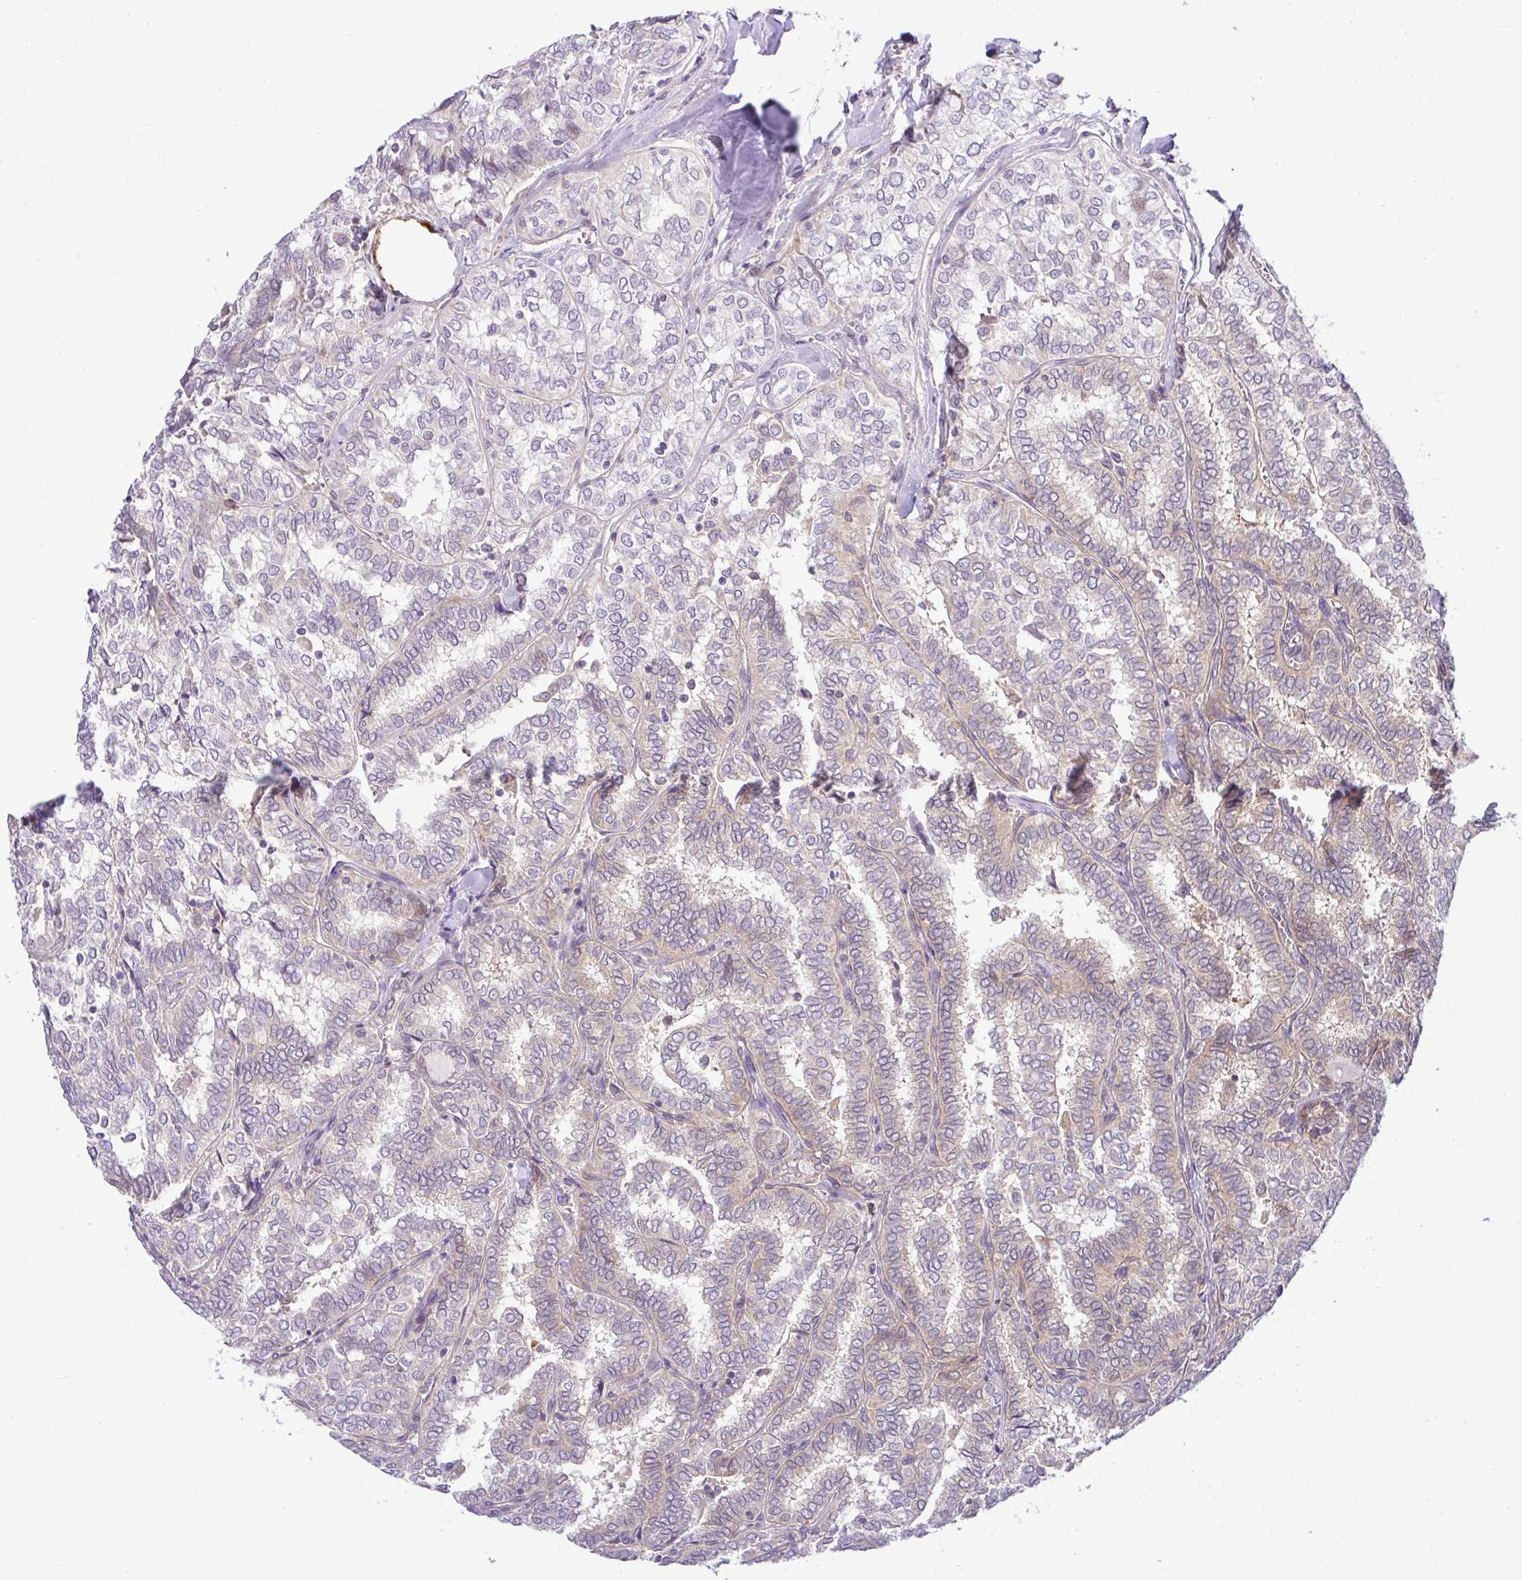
{"staining": {"intensity": "weak", "quantity": "25%-75%", "location": "cytoplasmic/membranous"}, "tissue": "thyroid cancer", "cell_type": "Tumor cells", "image_type": "cancer", "snomed": [{"axis": "morphology", "description": "Papillary adenocarcinoma, NOS"}, {"axis": "topography", "description": "Thyroid gland"}], "caption": "An immunohistochemistry (IHC) histopathology image of neoplastic tissue is shown. Protein staining in brown labels weak cytoplasmic/membranous positivity in thyroid papillary adenocarcinoma within tumor cells.", "gene": "NDUFB2", "patient": {"sex": "female", "age": 30}}